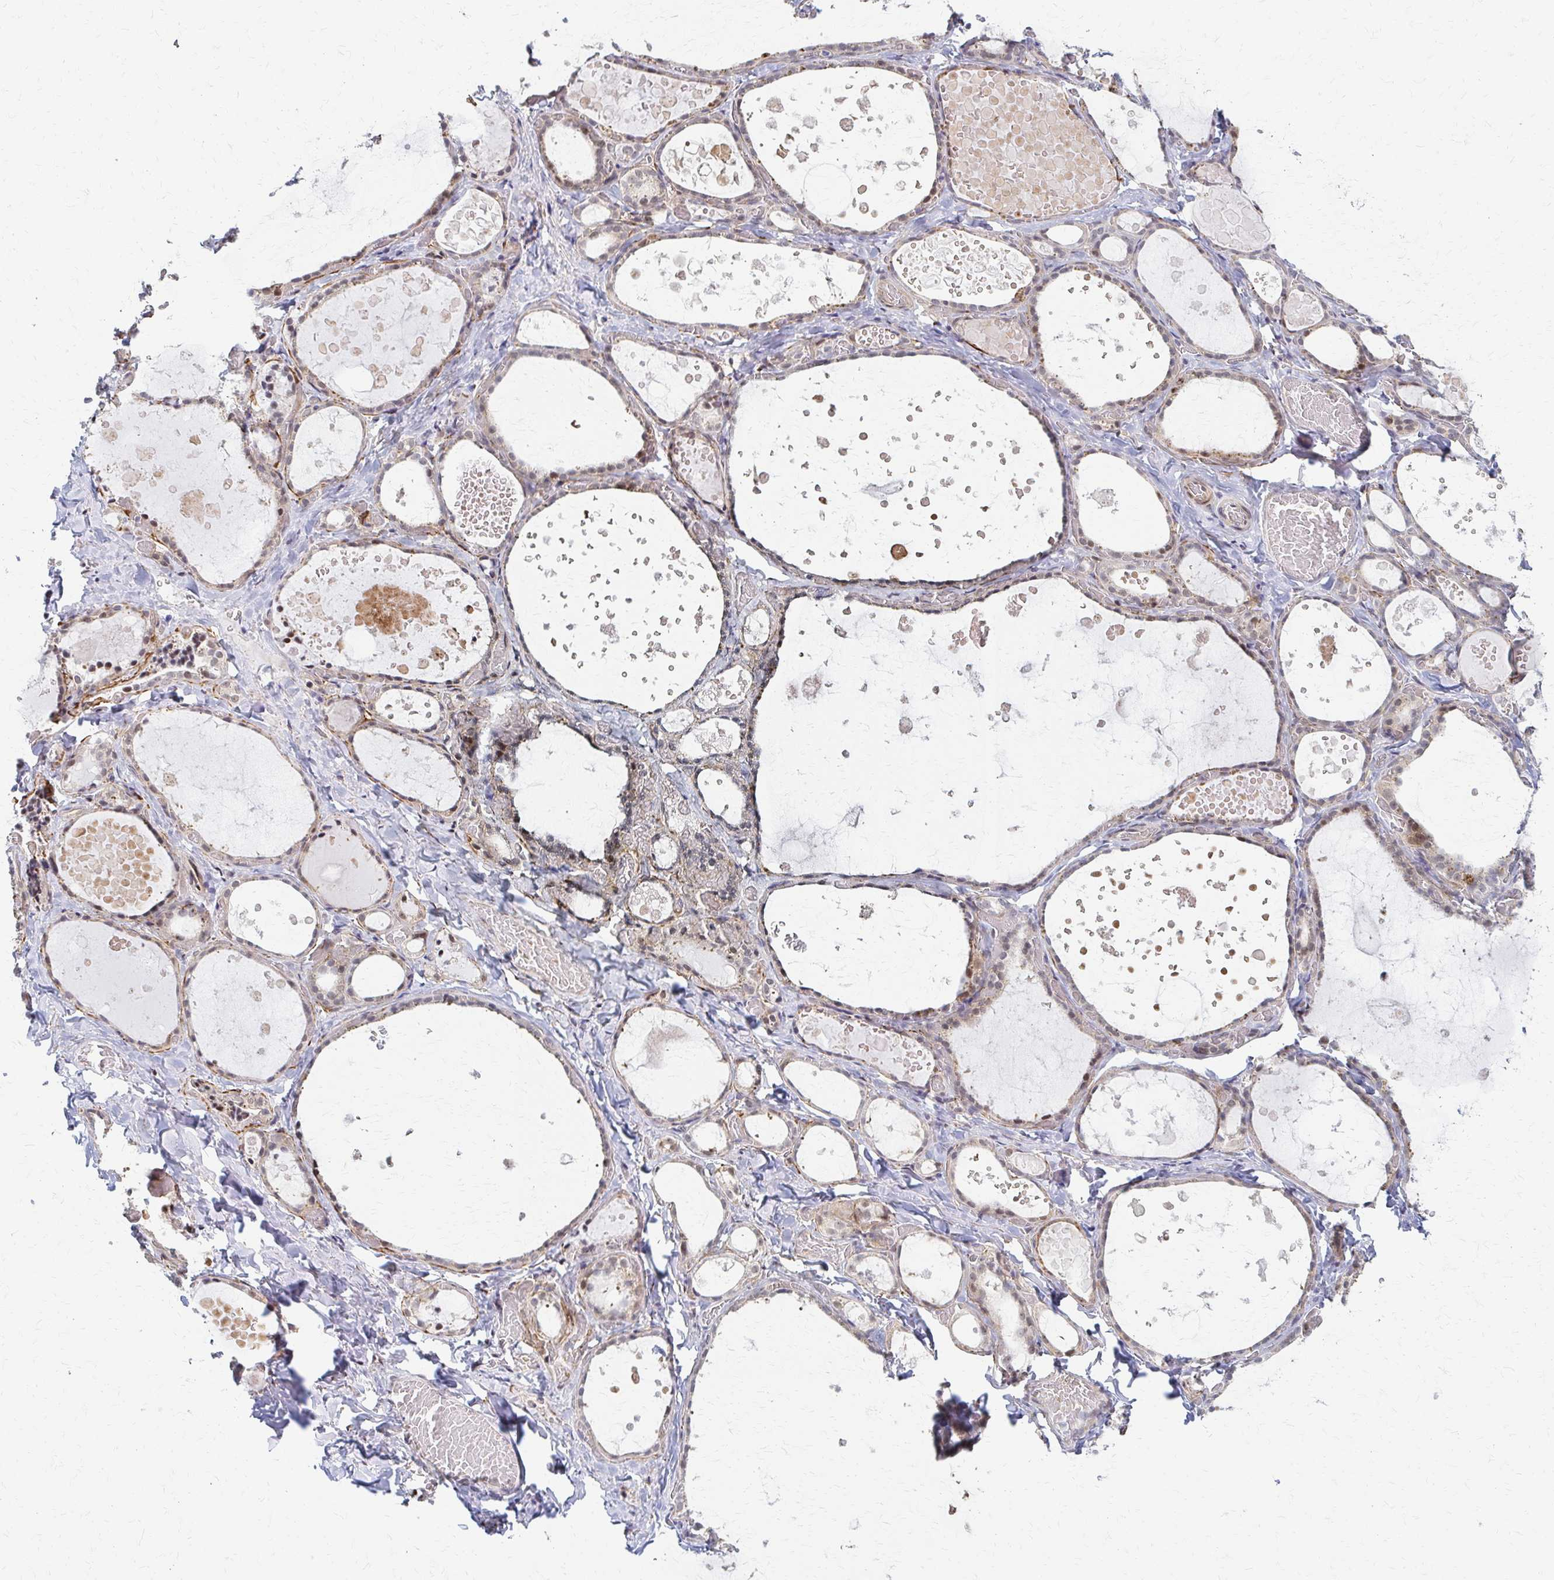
{"staining": {"intensity": "moderate", "quantity": "25%-75%", "location": "nuclear"}, "tissue": "thyroid gland", "cell_type": "Glandular cells", "image_type": "normal", "snomed": [{"axis": "morphology", "description": "Normal tissue, NOS"}, {"axis": "topography", "description": "Thyroid gland"}], "caption": "This image exhibits IHC staining of normal human thyroid gland, with medium moderate nuclear expression in about 25%-75% of glandular cells.", "gene": "PSMD7", "patient": {"sex": "female", "age": 56}}